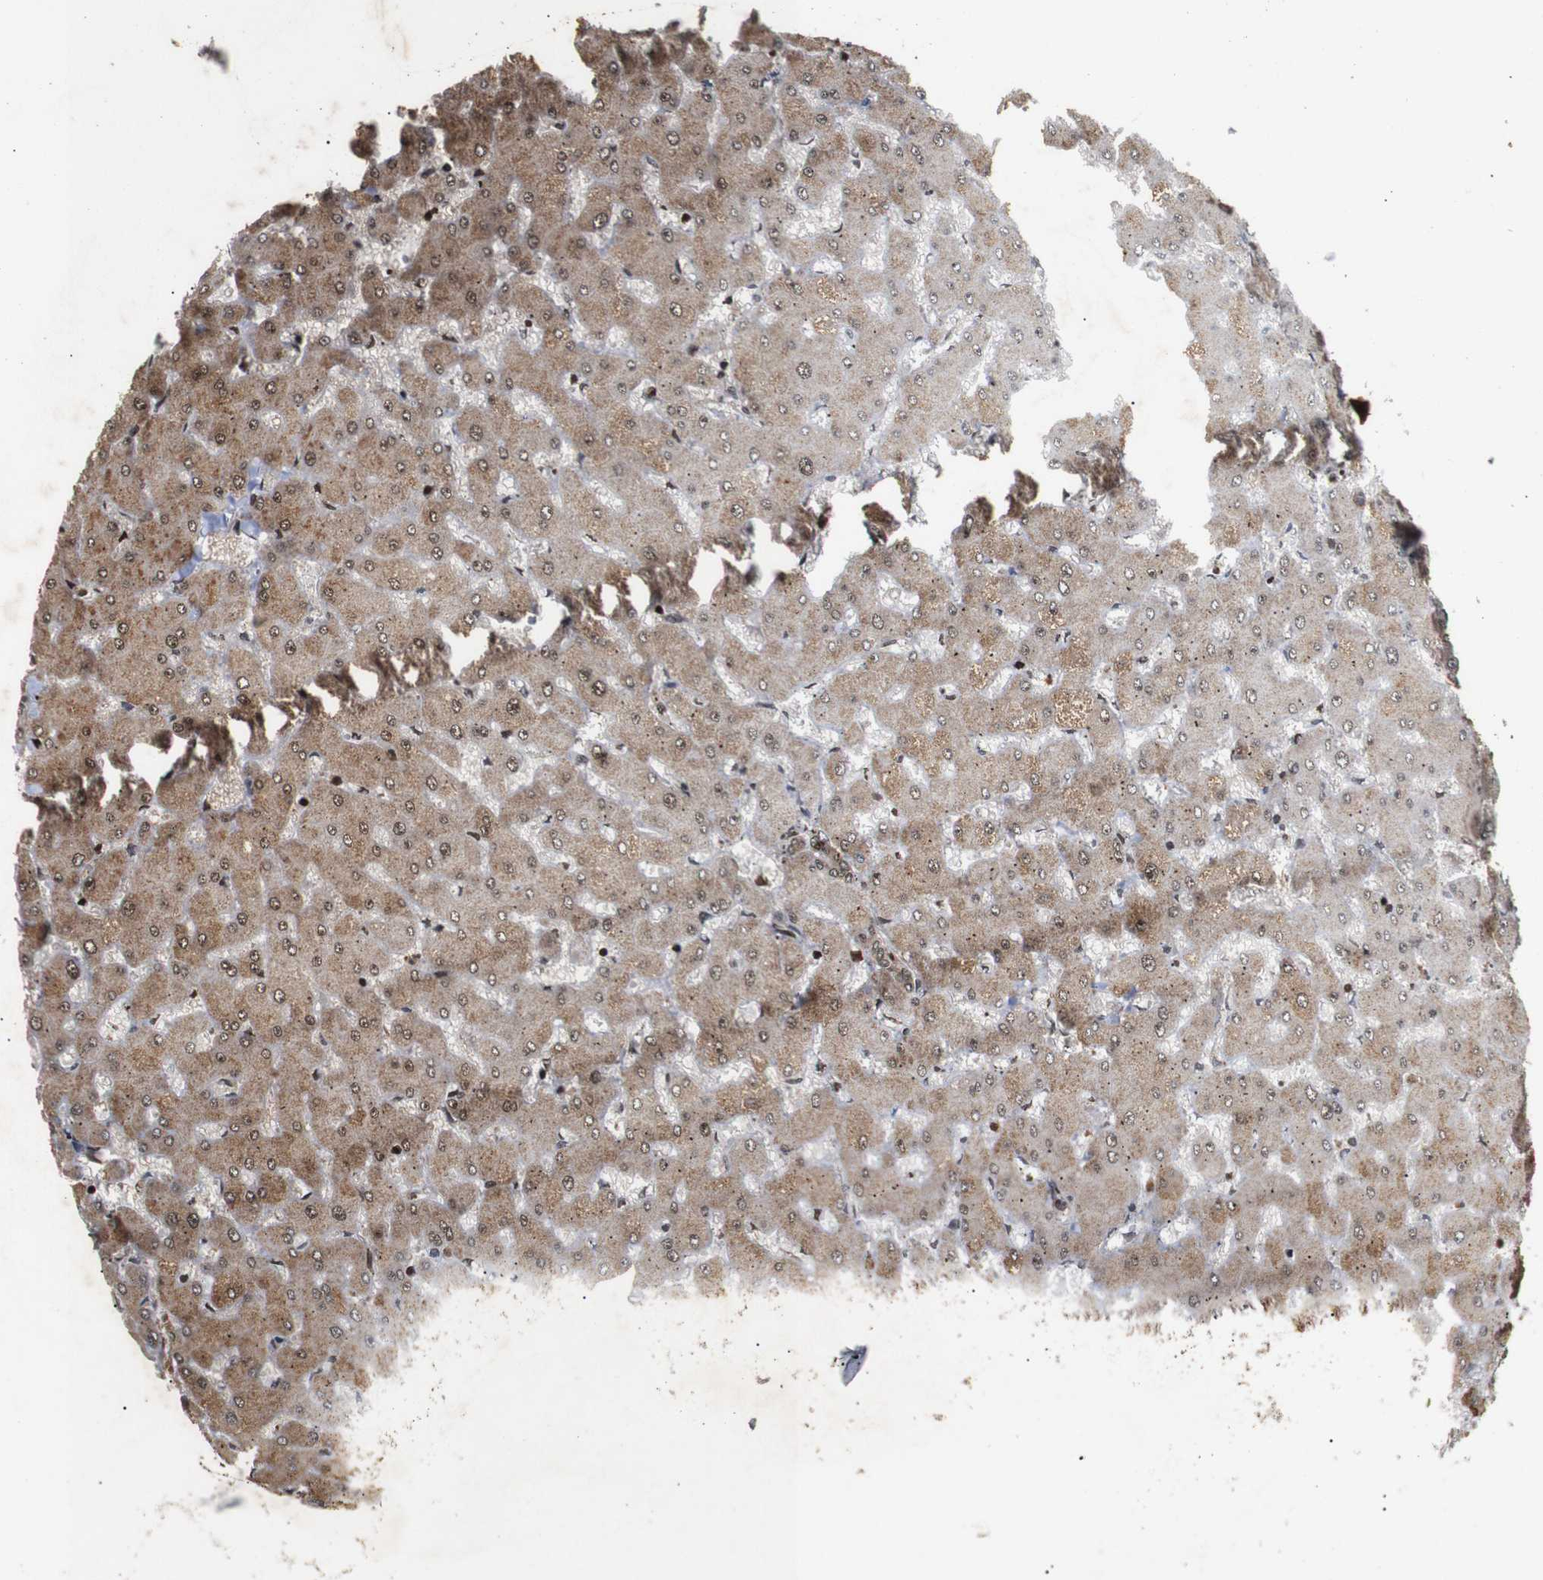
{"staining": {"intensity": "moderate", "quantity": ">75%", "location": "cytoplasmic/membranous,nuclear"}, "tissue": "liver", "cell_type": "Cholangiocytes", "image_type": "normal", "snomed": [{"axis": "morphology", "description": "Normal tissue, NOS"}, {"axis": "topography", "description": "Liver"}], "caption": "Liver stained with a brown dye reveals moderate cytoplasmic/membranous,nuclear positive staining in about >75% of cholangiocytes.", "gene": "KIF23", "patient": {"sex": "female", "age": 63}}